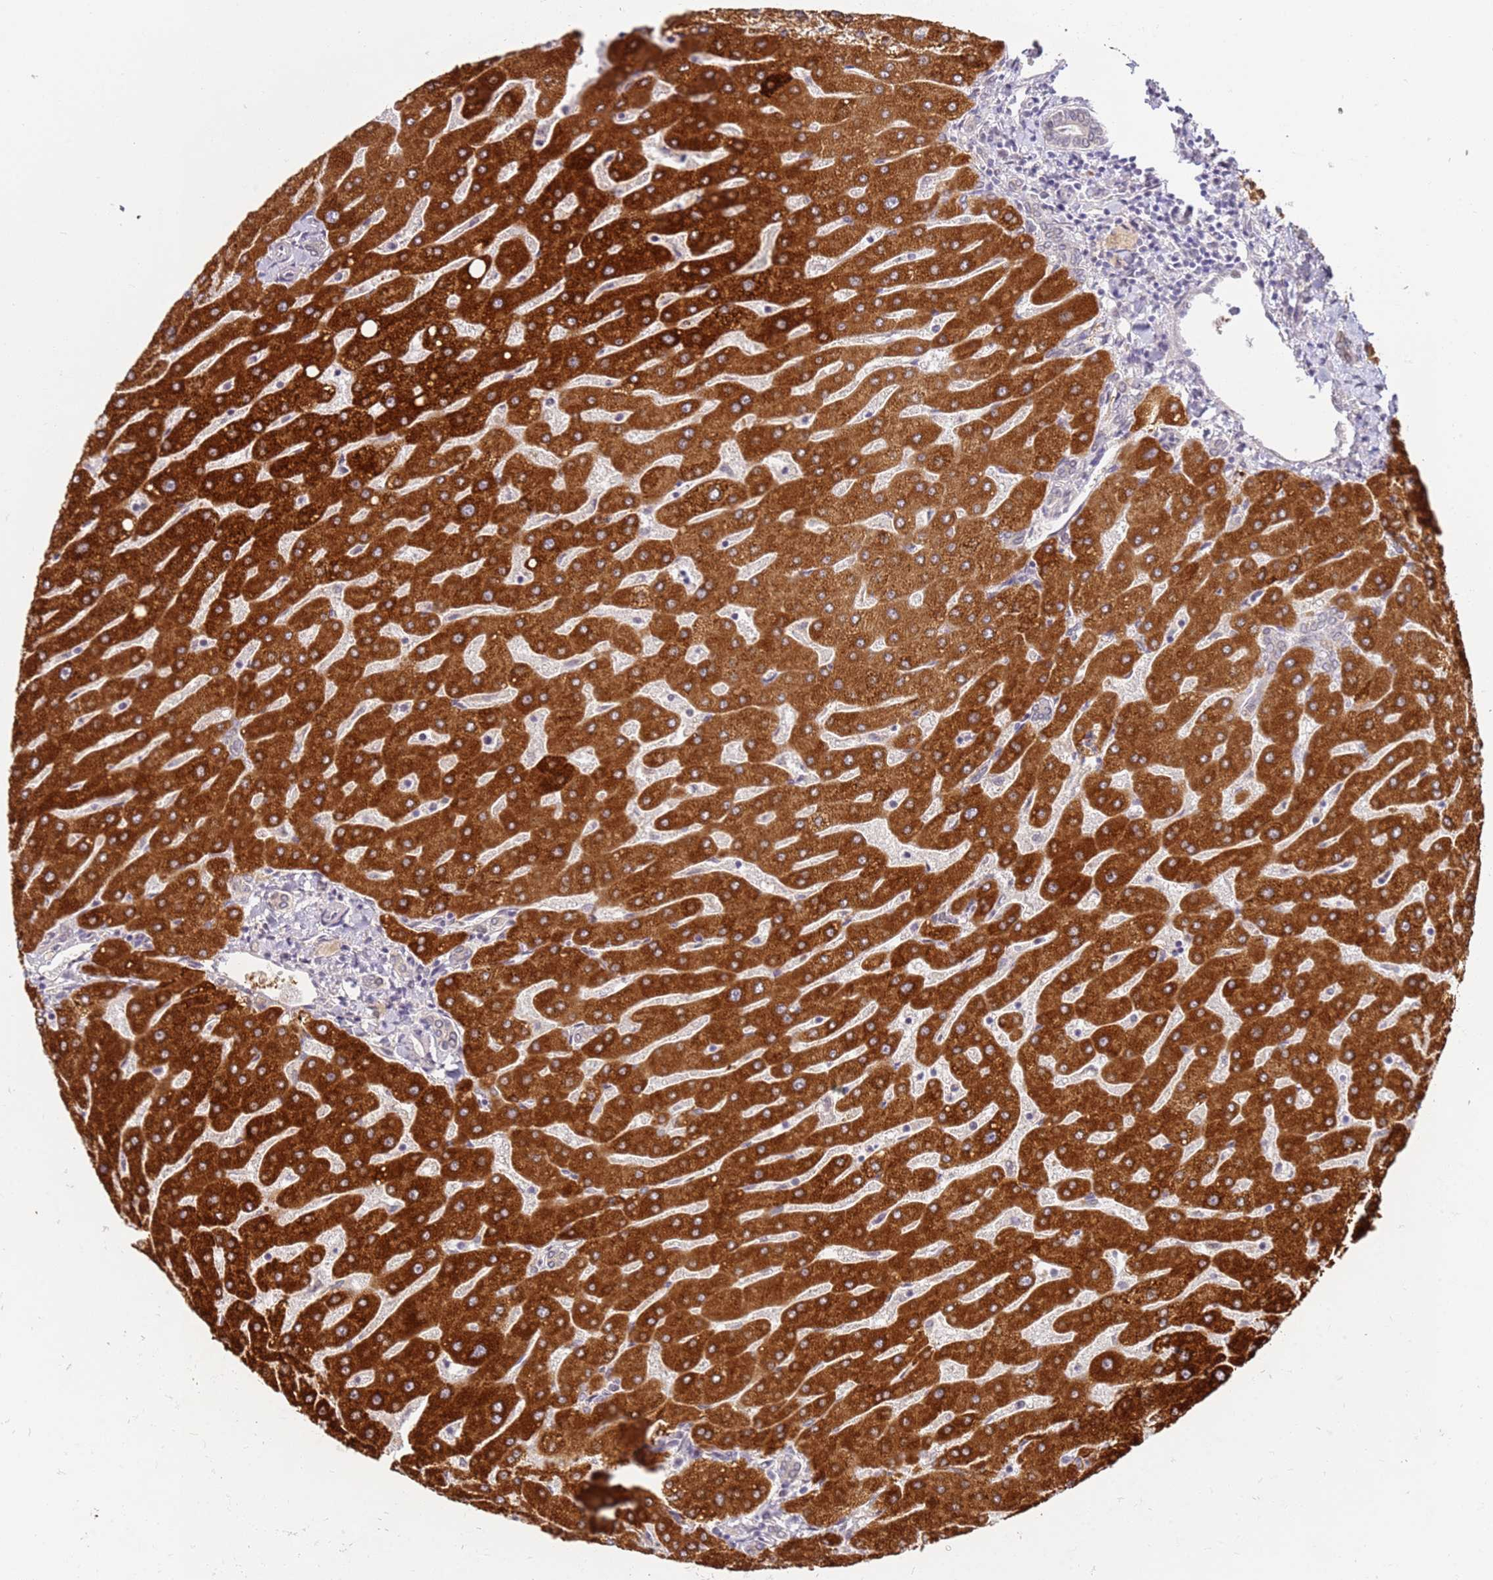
{"staining": {"intensity": "negative", "quantity": "none", "location": "none"}, "tissue": "liver", "cell_type": "Cholangiocytes", "image_type": "normal", "snomed": [{"axis": "morphology", "description": "Normal tissue, NOS"}, {"axis": "topography", "description": "Liver"}], "caption": "High power microscopy histopathology image of an immunohistochemistry (IHC) photomicrograph of unremarkable liver, revealing no significant expression in cholangiocytes. (DAB IHC, high magnification).", "gene": "WDR93", "patient": {"sex": "male", "age": 67}}